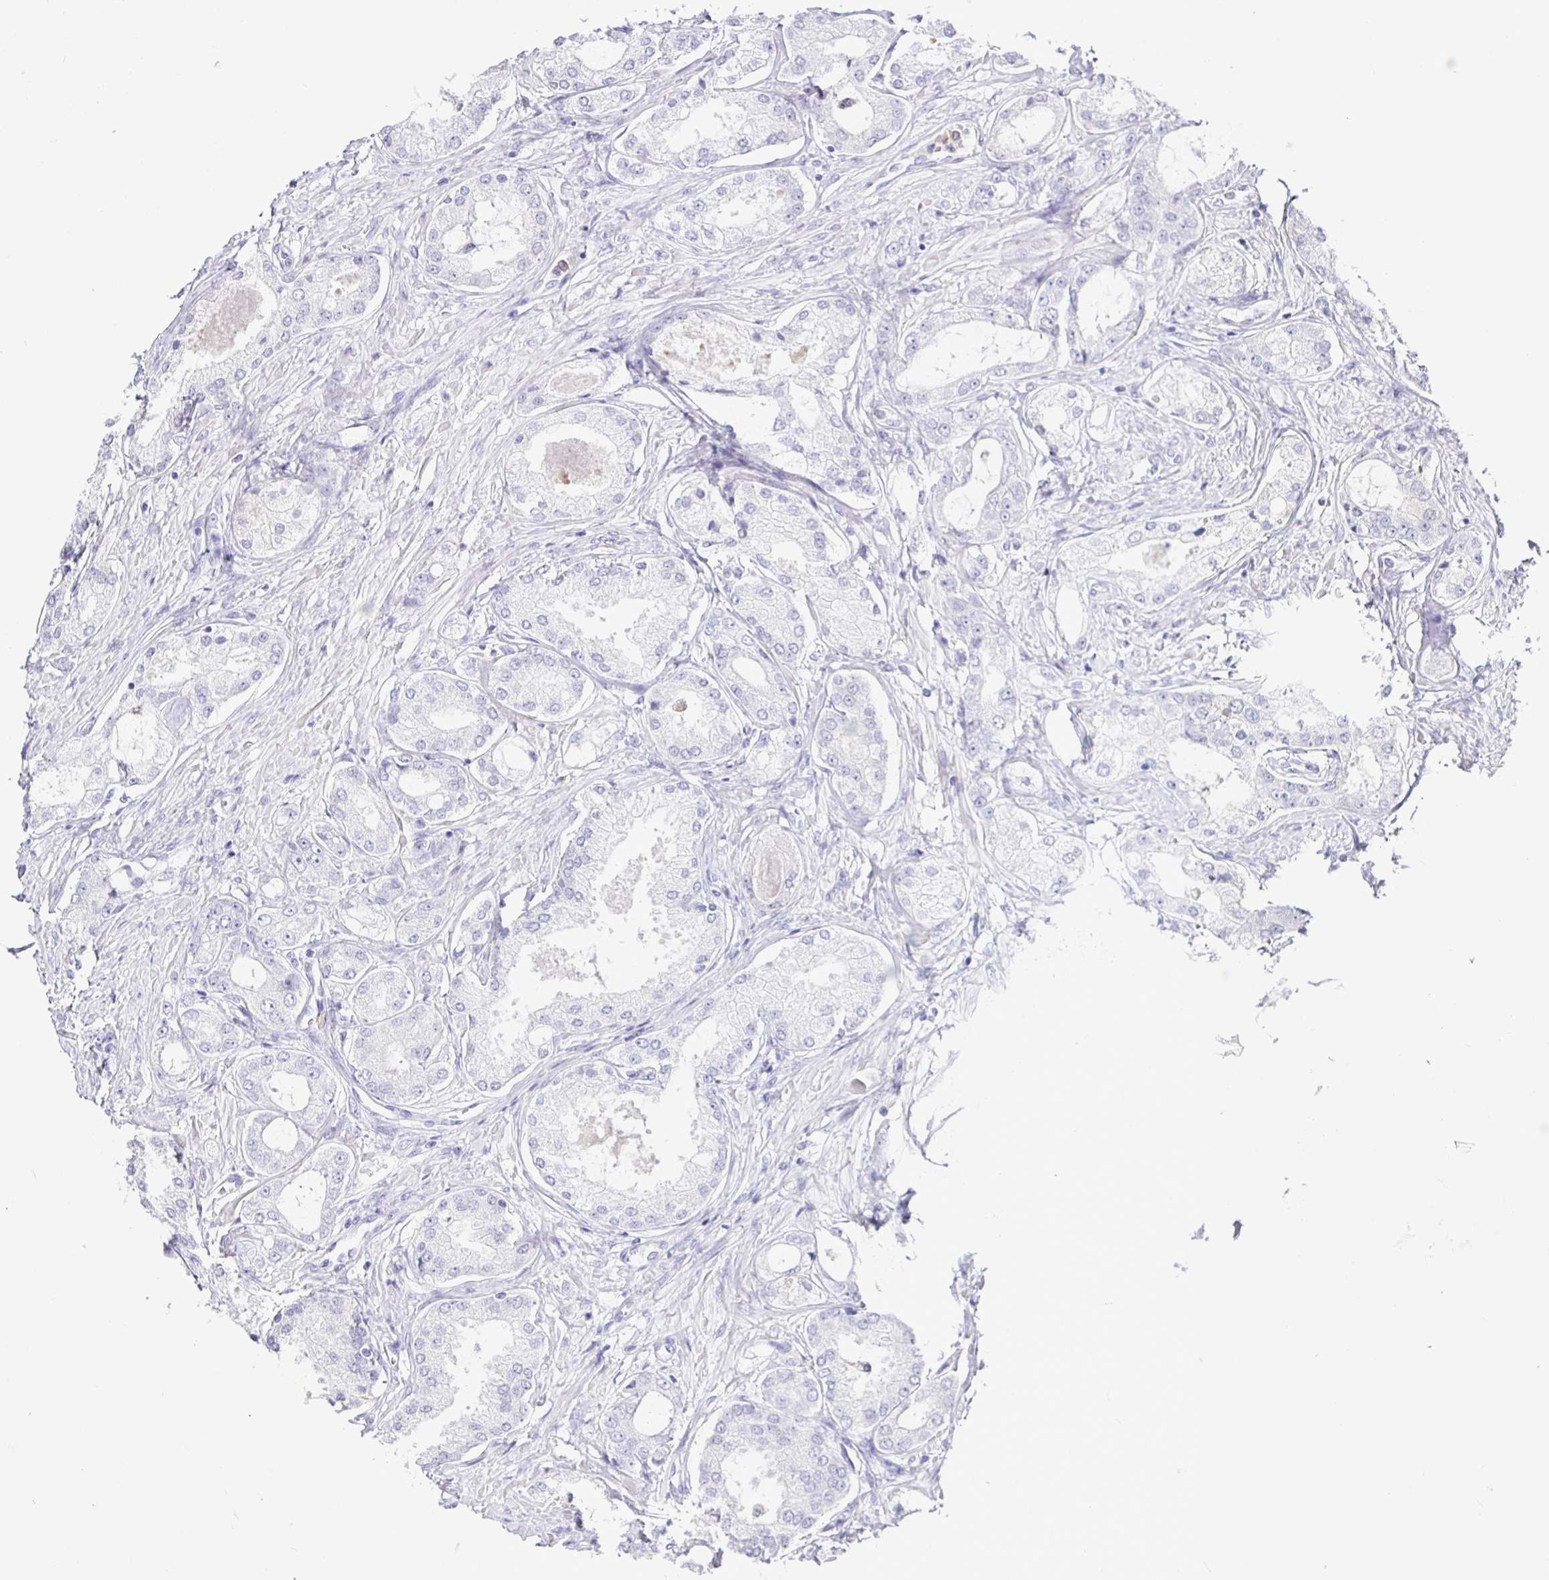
{"staining": {"intensity": "negative", "quantity": "none", "location": "none"}, "tissue": "prostate cancer", "cell_type": "Tumor cells", "image_type": "cancer", "snomed": [{"axis": "morphology", "description": "Adenocarcinoma, Low grade"}, {"axis": "topography", "description": "Prostate"}], "caption": "DAB immunohistochemical staining of human adenocarcinoma (low-grade) (prostate) reveals no significant staining in tumor cells. (DAB (3,3'-diaminobenzidine) IHC, high magnification).", "gene": "SIRPA", "patient": {"sex": "male", "age": 68}}